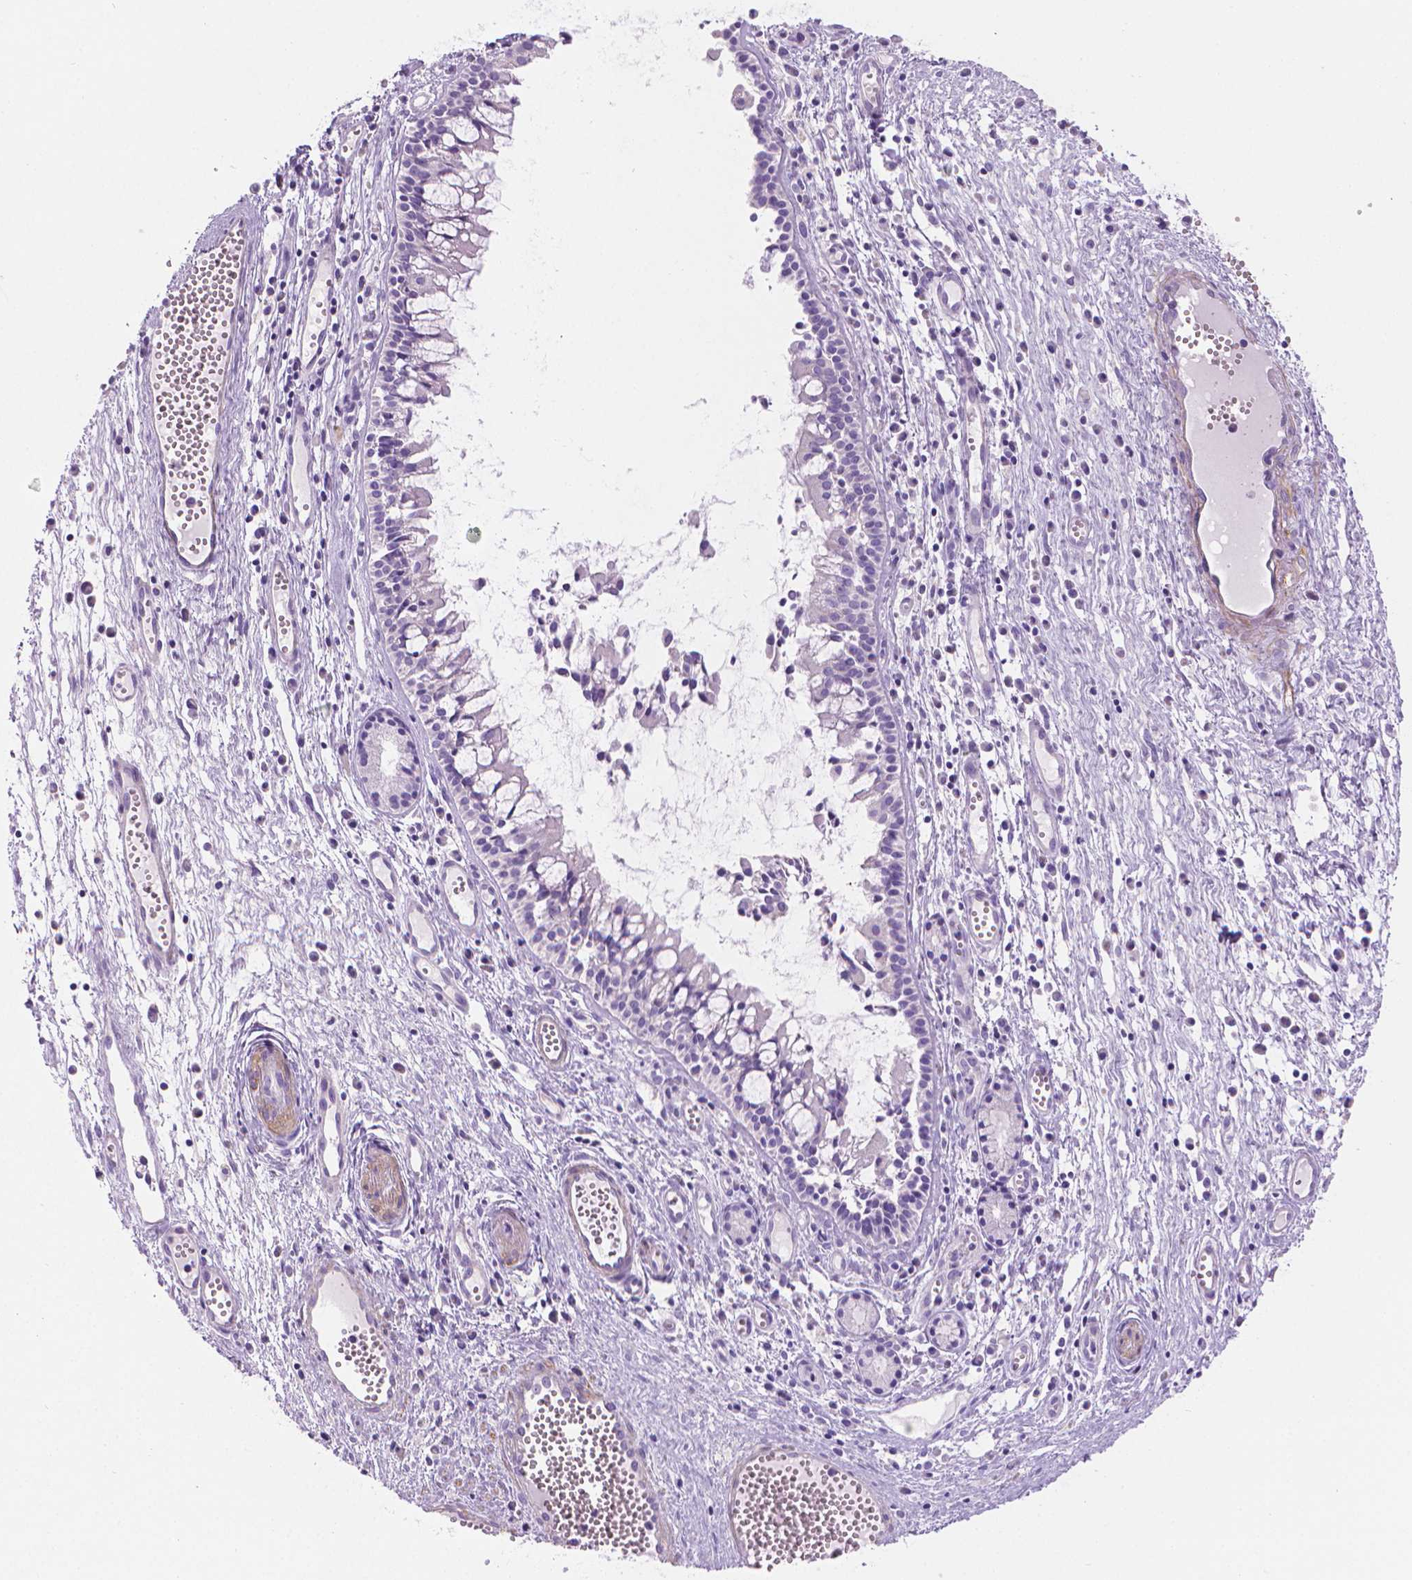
{"staining": {"intensity": "negative", "quantity": "none", "location": "none"}, "tissue": "nasopharynx", "cell_type": "Respiratory epithelial cells", "image_type": "normal", "snomed": [{"axis": "morphology", "description": "Normal tissue, NOS"}, {"axis": "topography", "description": "Nasopharynx"}], "caption": "A high-resolution image shows immunohistochemistry (IHC) staining of unremarkable nasopharynx, which reveals no significant staining in respiratory epithelial cells.", "gene": "FASN", "patient": {"sex": "male", "age": 31}}